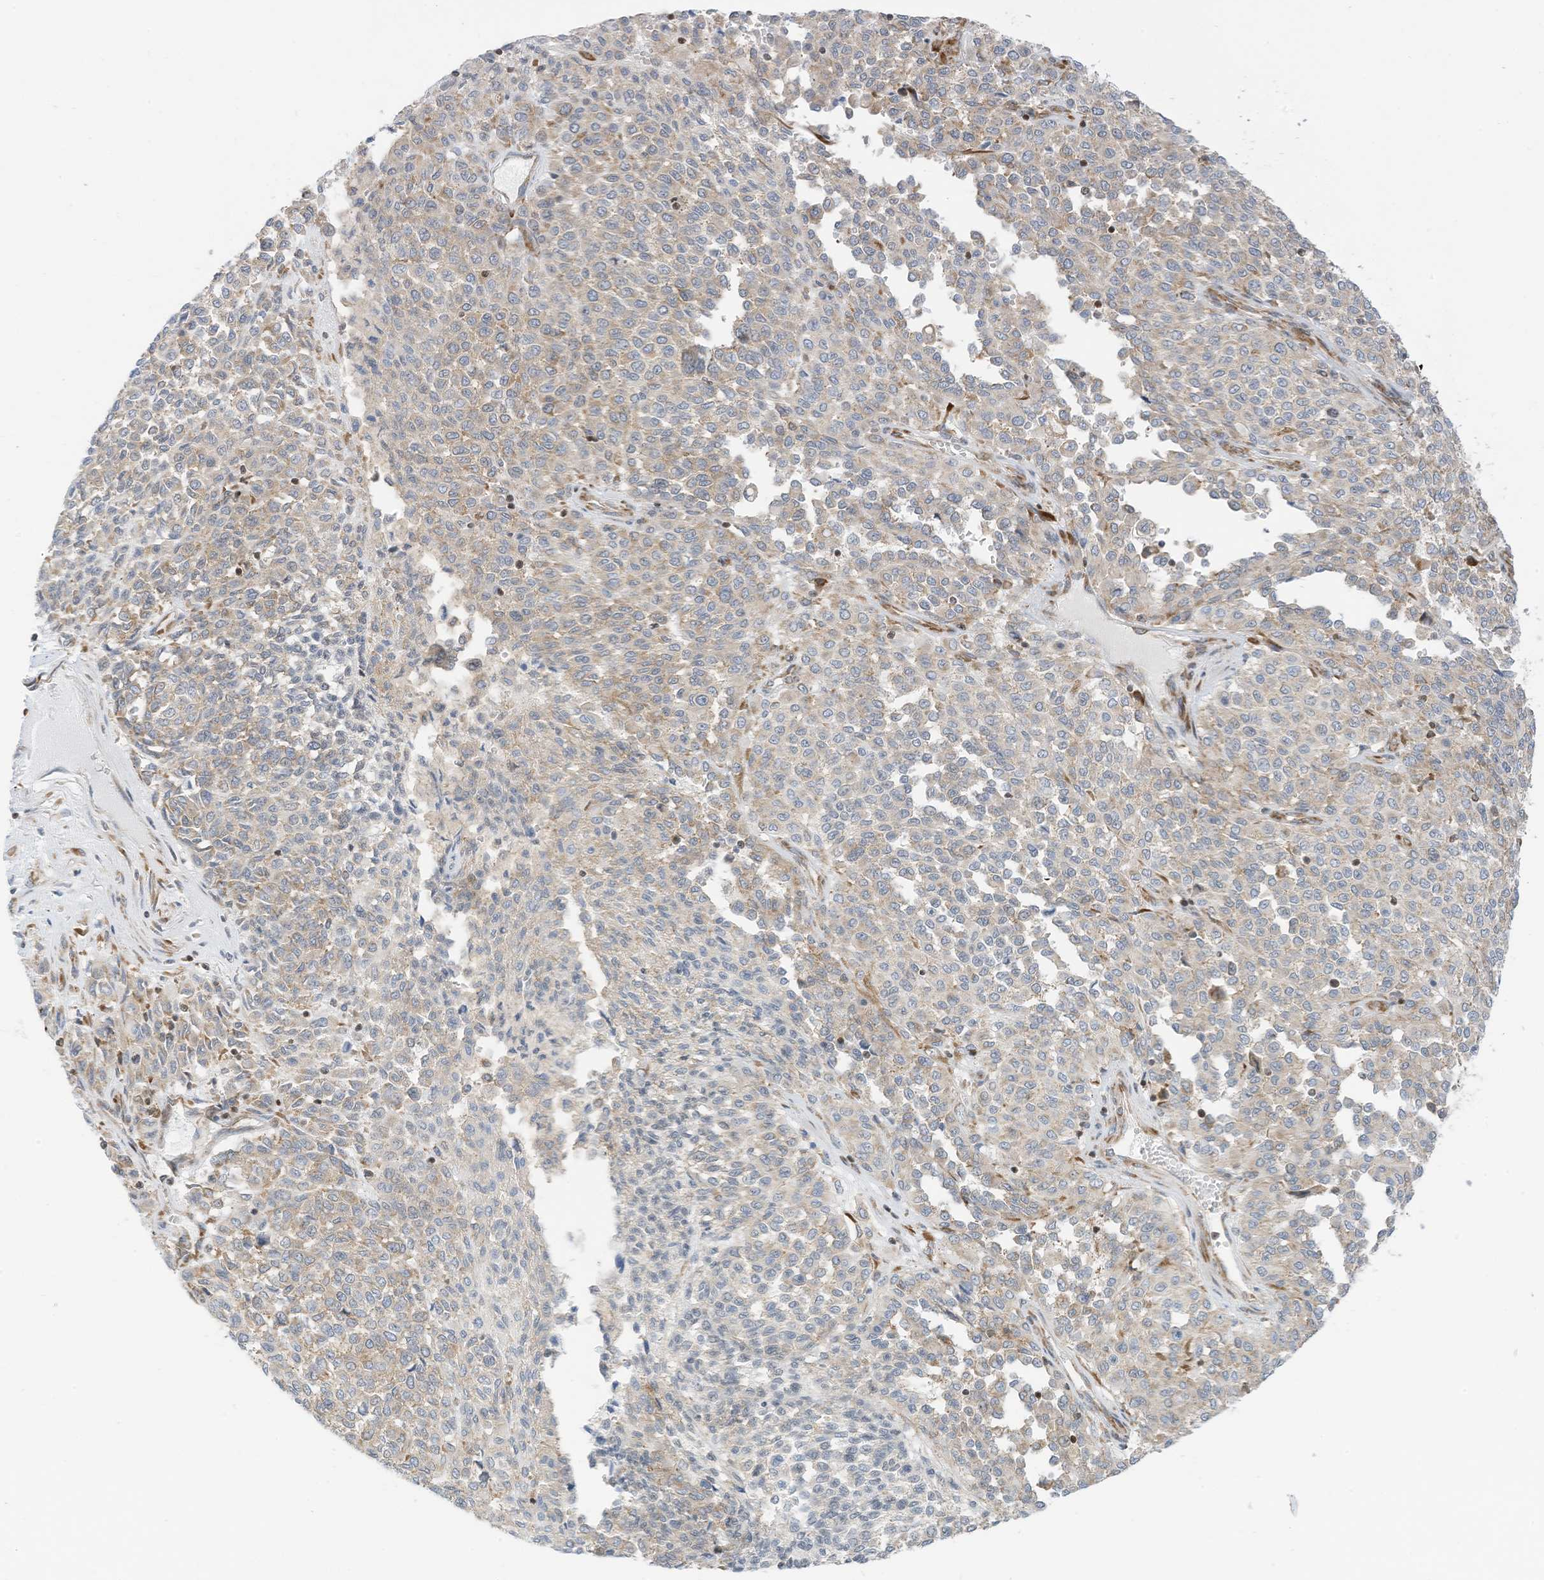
{"staining": {"intensity": "negative", "quantity": "none", "location": "none"}, "tissue": "melanoma", "cell_type": "Tumor cells", "image_type": "cancer", "snomed": [{"axis": "morphology", "description": "Malignant melanoma, Metastatic site"}, {"axis": "topography", "description": "Pancreas"}], "caption": "Immunohistochemistry (IHC) of human melanoma displays no expression in tumor cells.", "gene": "EDF1", "patient": {"sex": "female", "age": 30}}